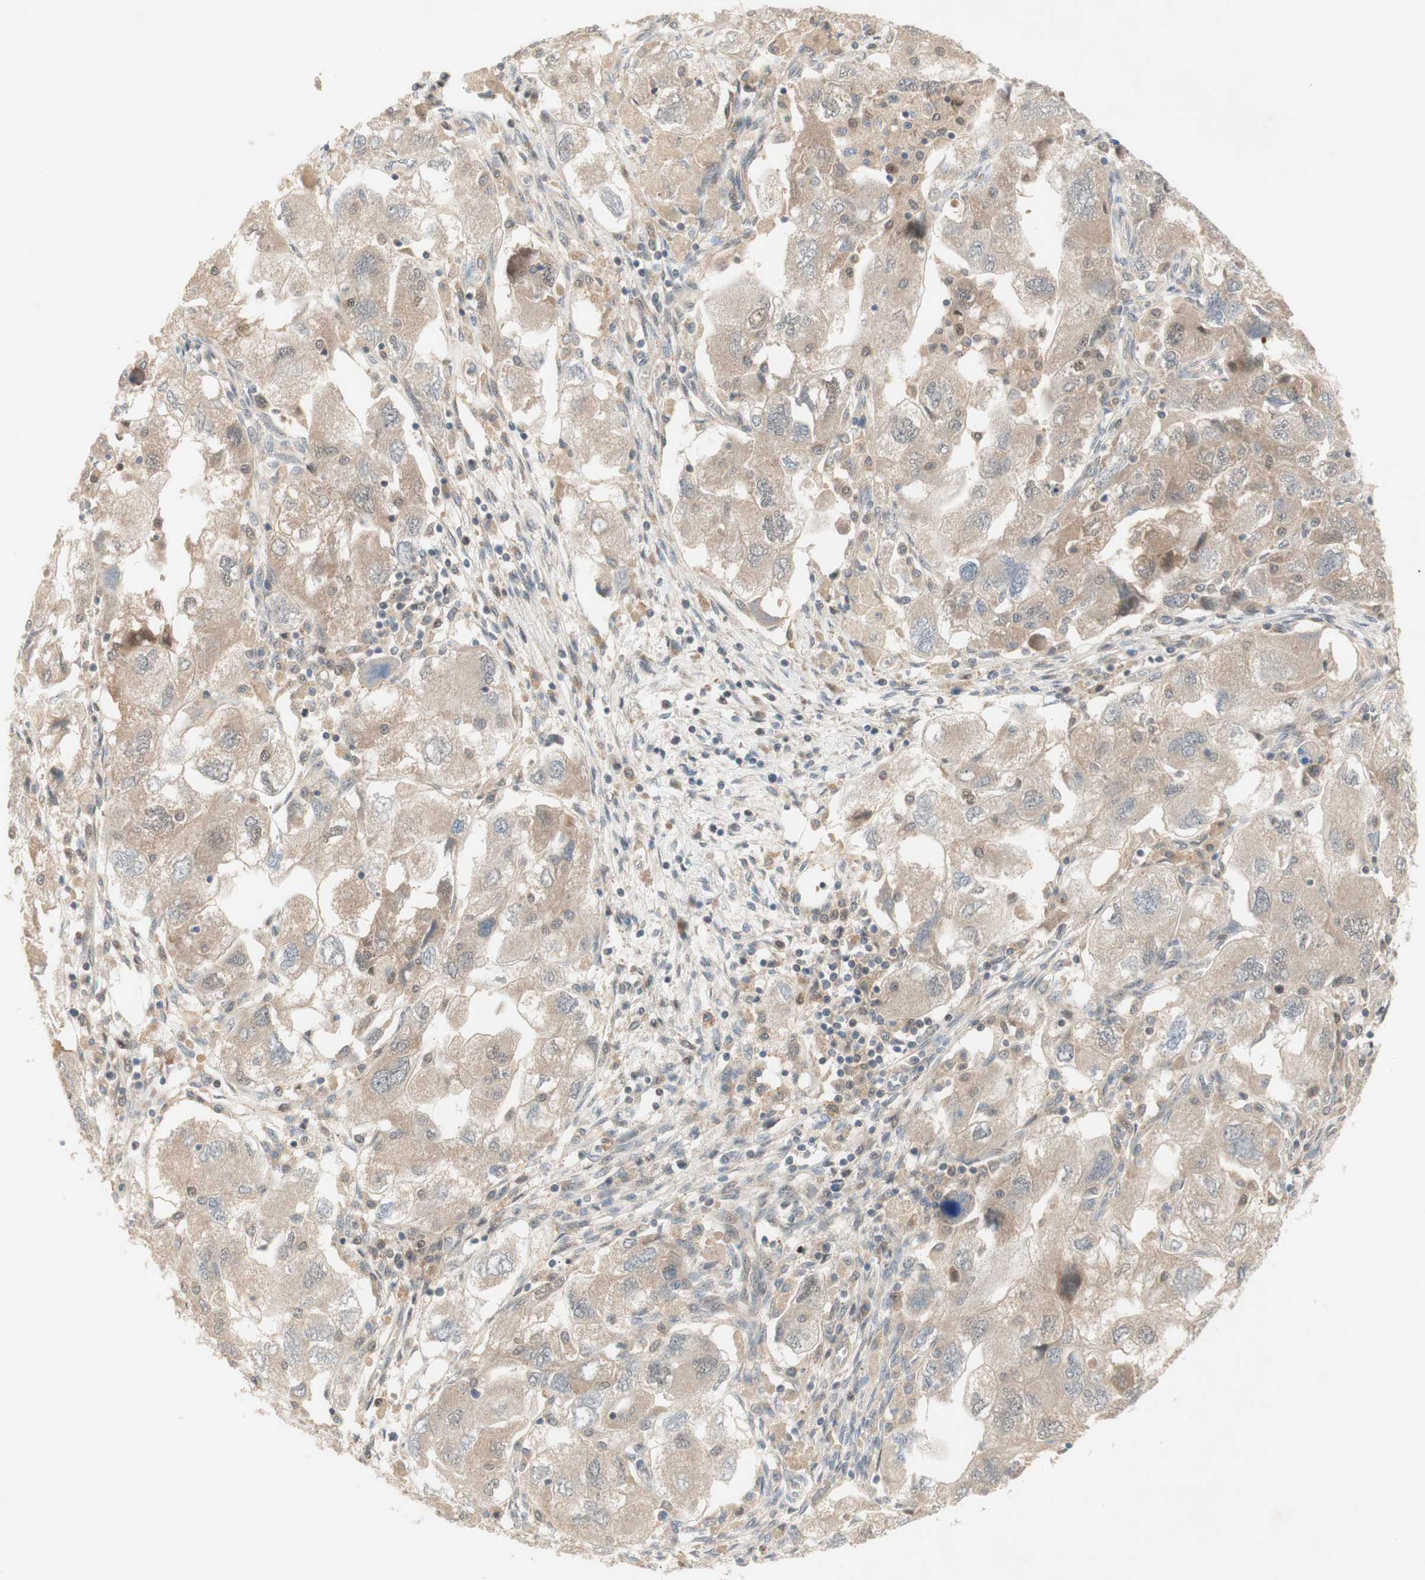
{"staining": {"intensity": "weak", "quantity": "25%-75%", "location": "cytoplasmic/membranous"}, "tissue": "ovarian cancer", "cell_type": "Tumor cells", "image_type": "cancer", "snomed": [{"axis": "morphology", "description": "Carcinoma, NOS"}, {"axis": "morphology", "description": "Cystadenocarcinoma, serous, NOS"}, {"axis": "topography", "description": "Ovary"}], "caption": "Ovarian cancer stained with a brown dye demonstrates weak cytoplasmic/membranous positive expression in about 25%-75% of tumor cells.", "gene": "RFNG", "patient": {"sex": "female", "age": 69}}